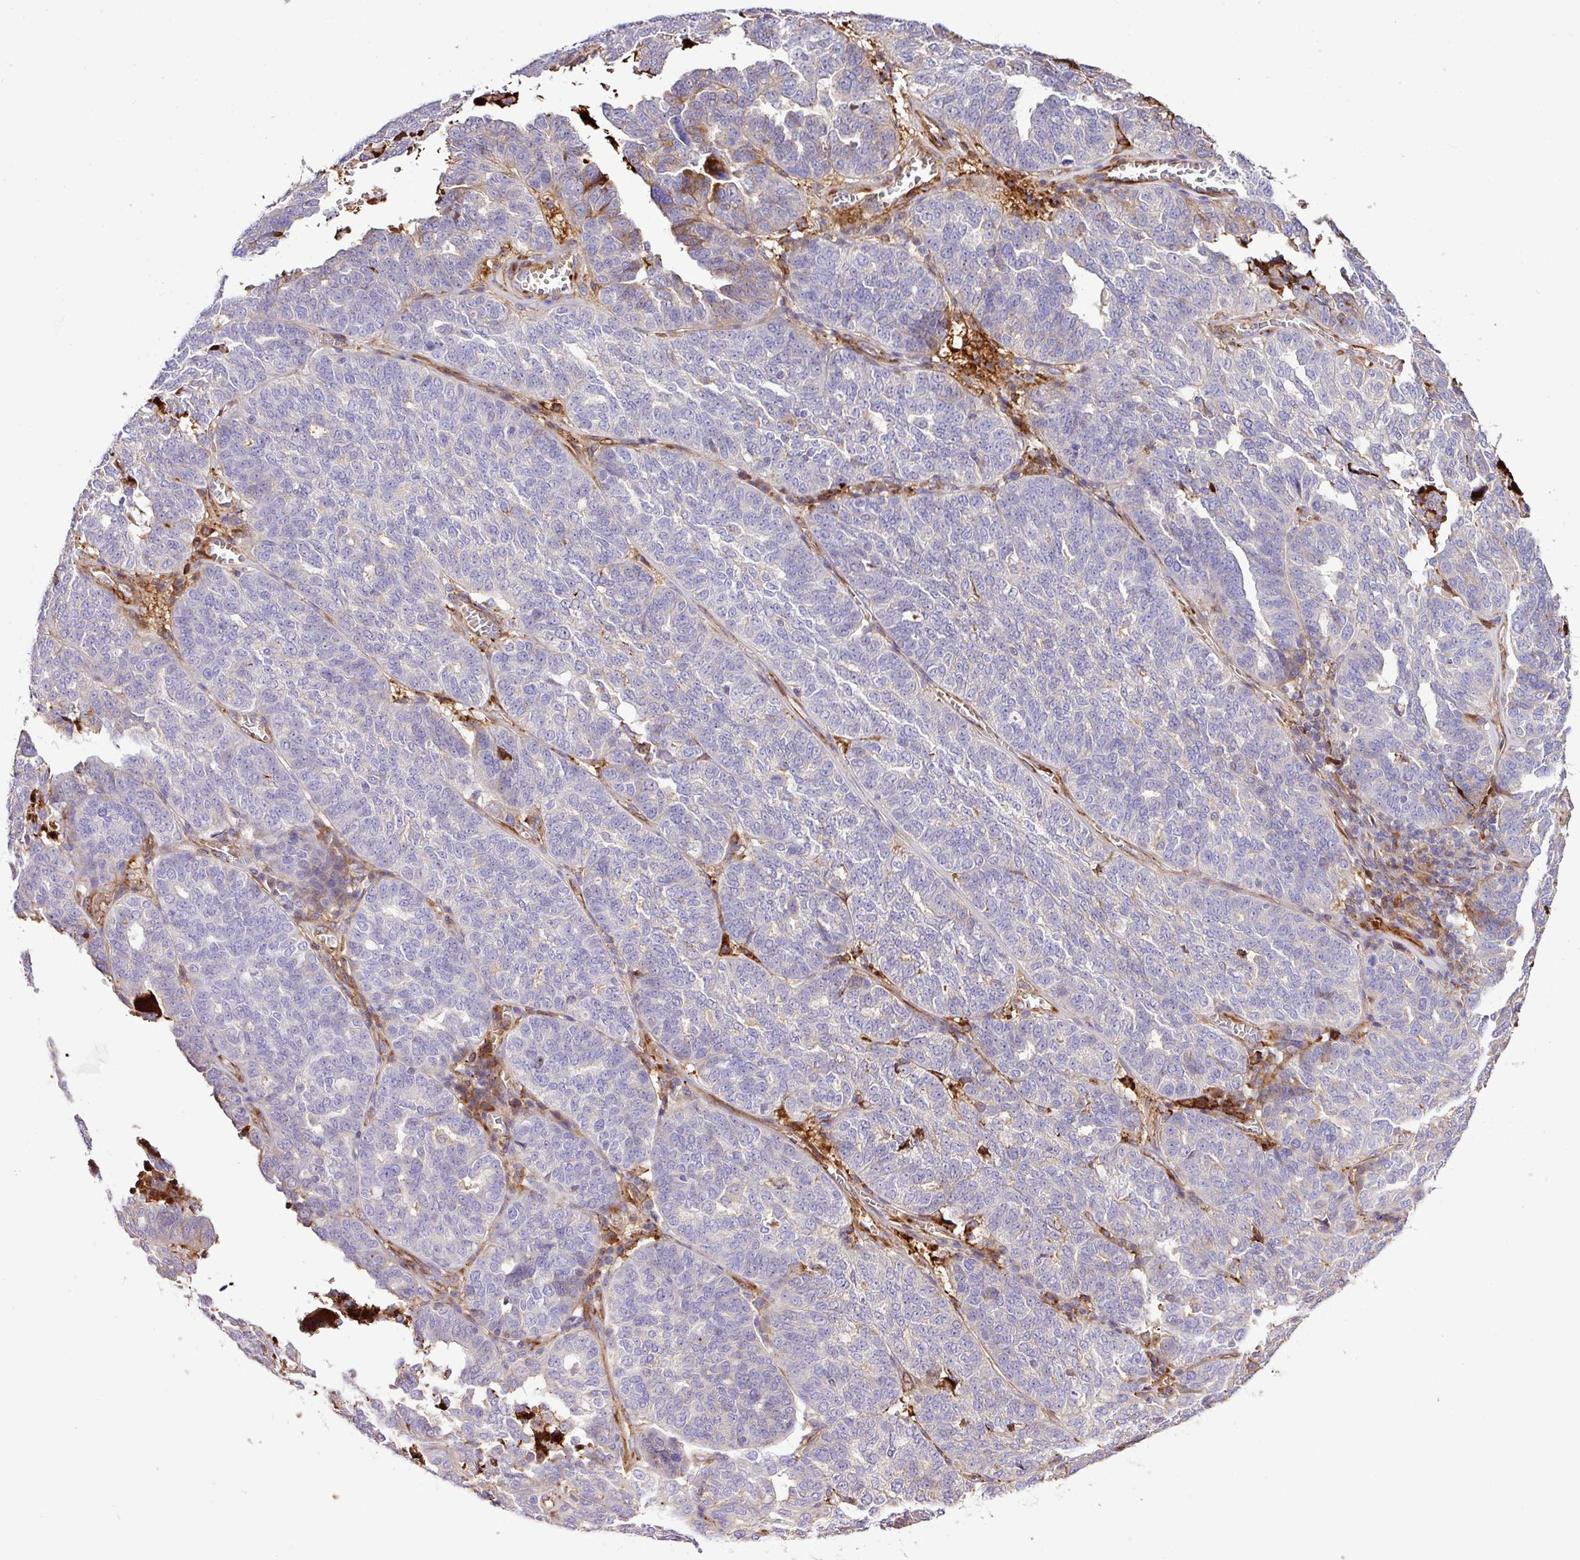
{"staining": {"intensity": "moderate", "quantity": "<25%", "location": "cytoplasmic/membranous"}, "tissue": "ovarian cancer", "cell_type": "Tumor cells", "image_type": "cancer", "snomed": [{"axis": "morphology", "description": "Cystadenocarcinoma, serous, NOS"}, {"axis": "topography", "description": "Ovary"}], "caption": "A low amount of moderate cytoplasmic/membranous expression is identified in about <25% of tumor cells in ovarian serous cystadenocarcinoma tissue.", "gene": "CTXN2", "patient": {"sex": "female", "age": 59}}